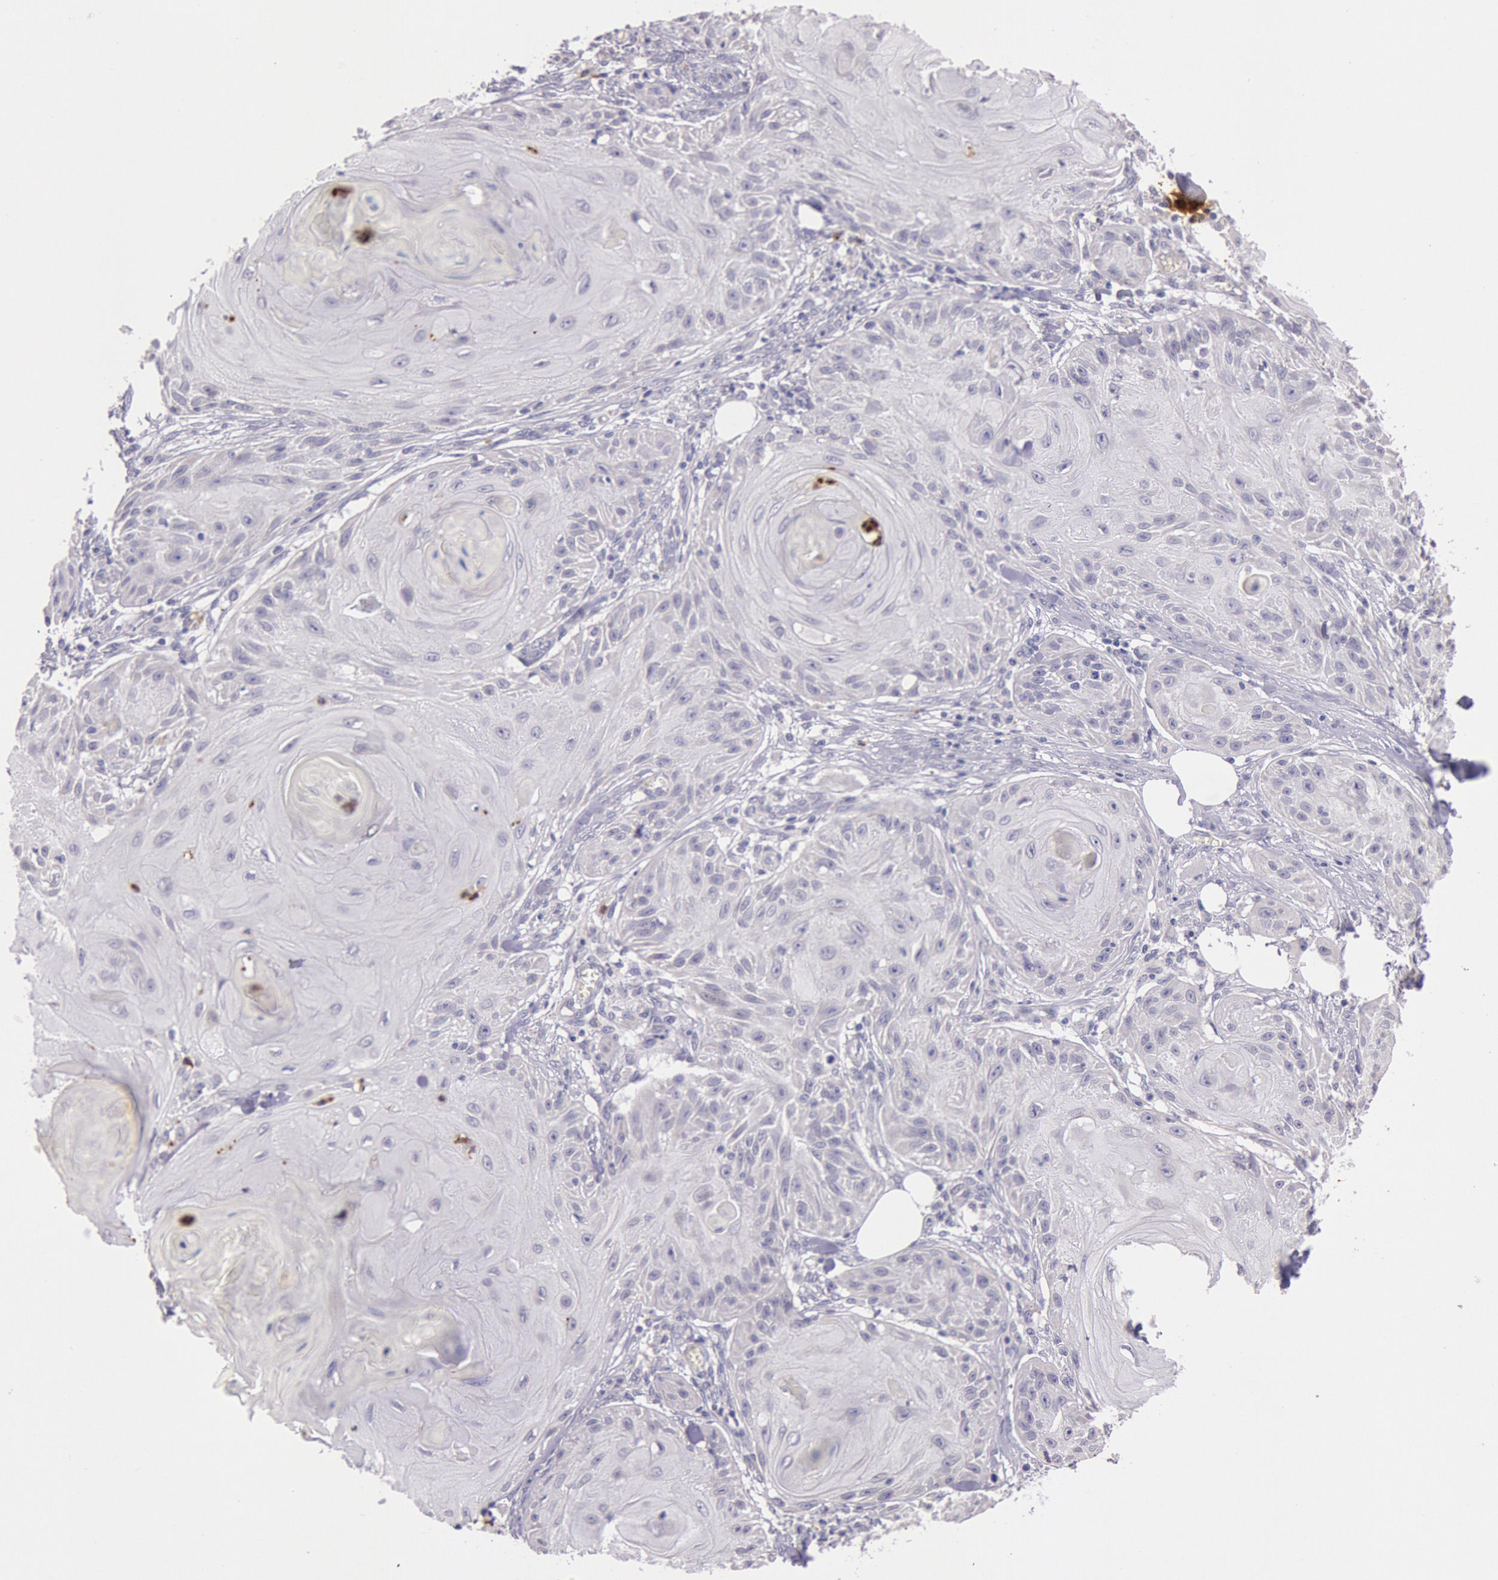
{"staining": {"intensity": "negative", "quantity": "none", "location": "none"}, "tissue": "skin cancer", "cell_type": "Tumor cells", "image_type": "cancer", "snomed": [{"axis": "morphology", "description": "Squamous cell carcinoma, NOS"}, {"axis": "topography", "description": "Skin"}], "caption": "Skin squamous cell carcinoma was stained to show a protein in brown. There is no significant expression in tumor cells. (Immunohistochemistry, brightfield microscopy, high magnification).", "gene": "KDM6A", "patient": {"sex": "female", "age": 88}}